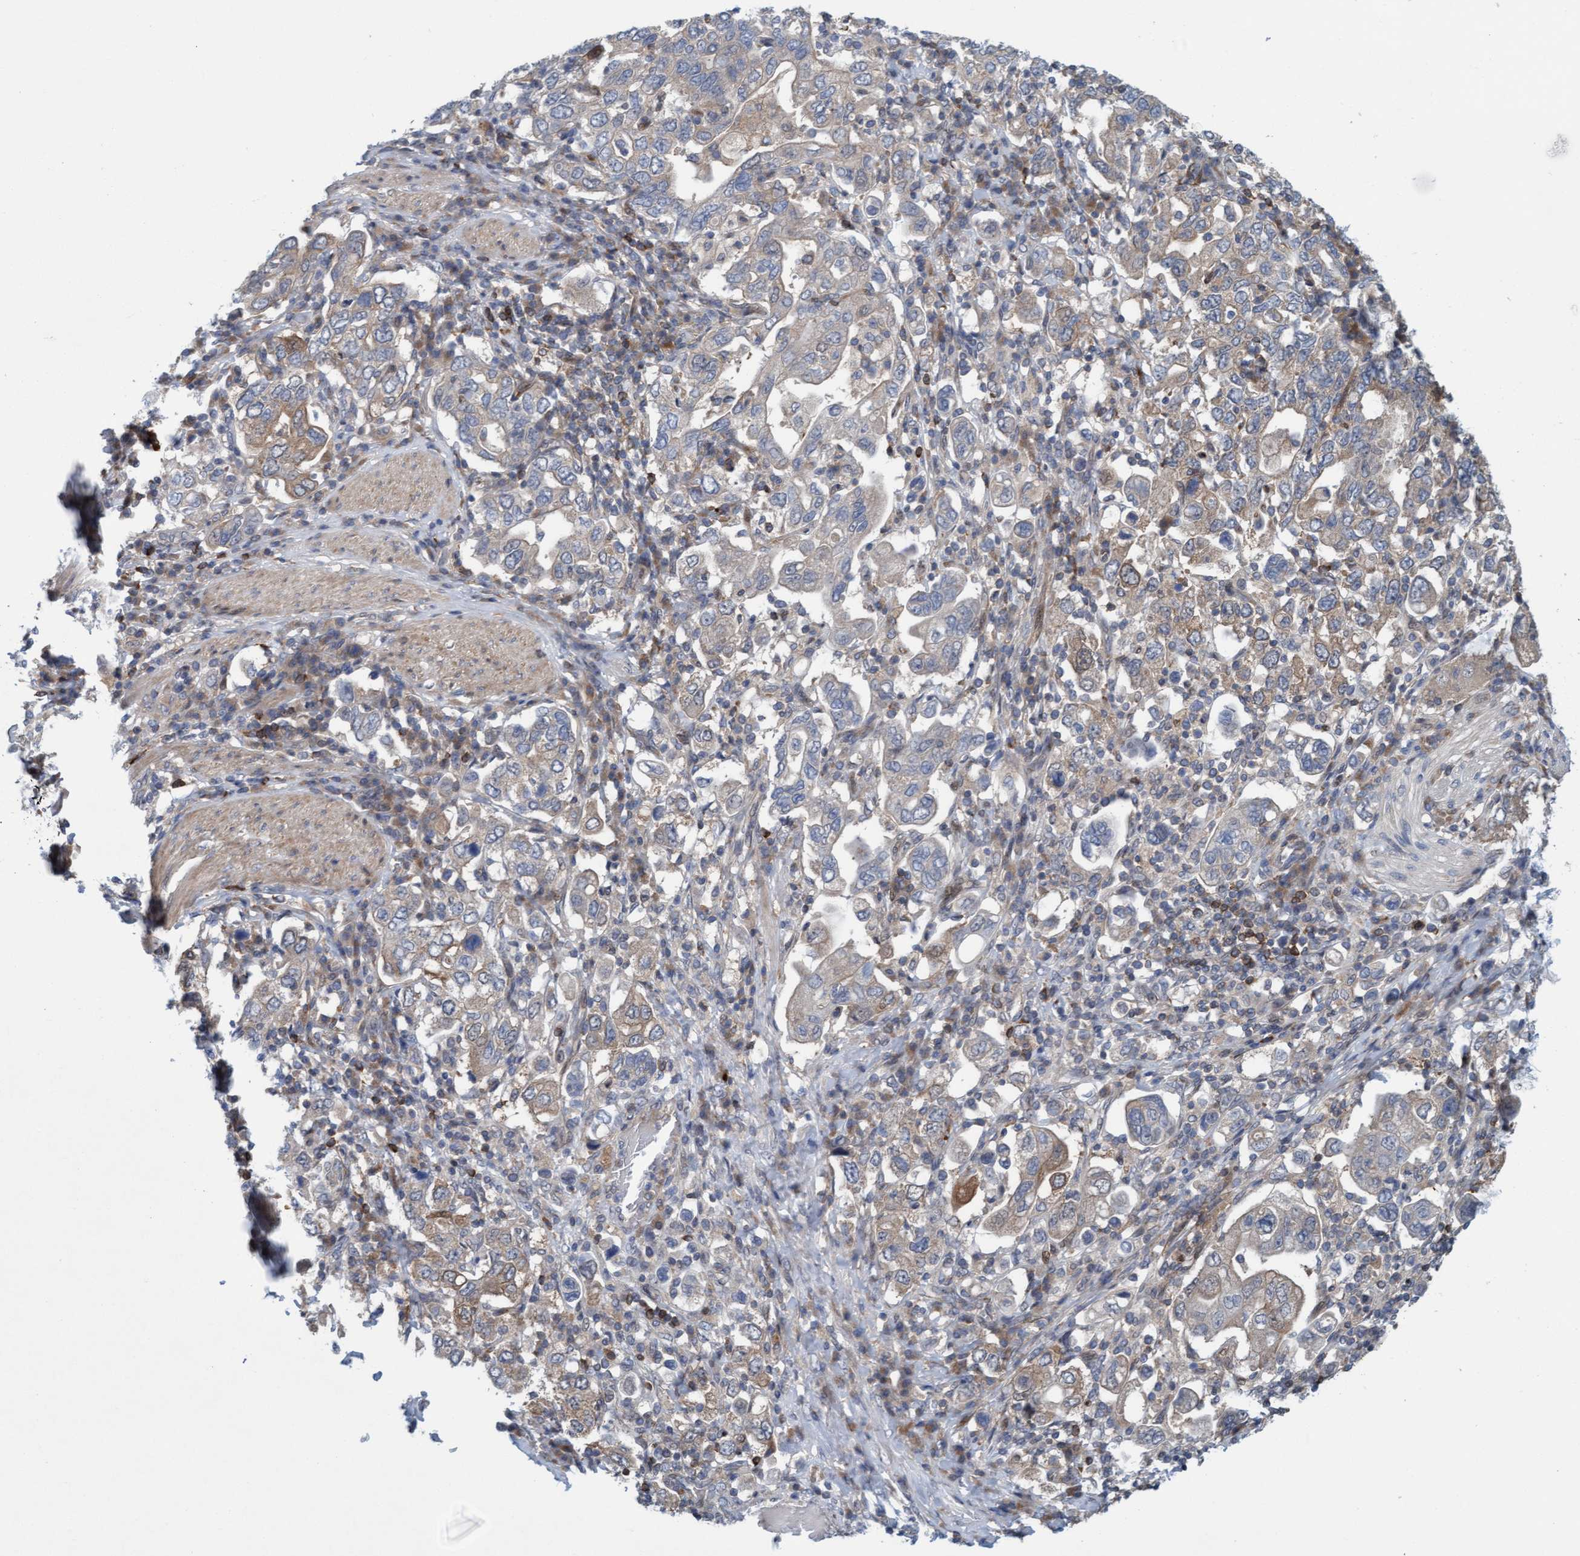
{"staining": {"intensity": "weak", "quantity": "25%-75%", "location": "cytoplasmic/membranous"}, "tissue": "stomach cancer", "cell_type": "Tumor cells", "image_type": "cancer", "snomed": [{"axis": "morphology", "description": "Adenocarcinoma, NOS"}, {"axis": "topography", "description": "Stomach, upper"}], "caption": "Weak cytoplasmic/membranous protein expression is seen in approximately 25%-75% of tumor cells in stomach cancer (adenocarcinoma).", "gene": "KLHL25", "patient": {"sex": "male", "age": 62}}